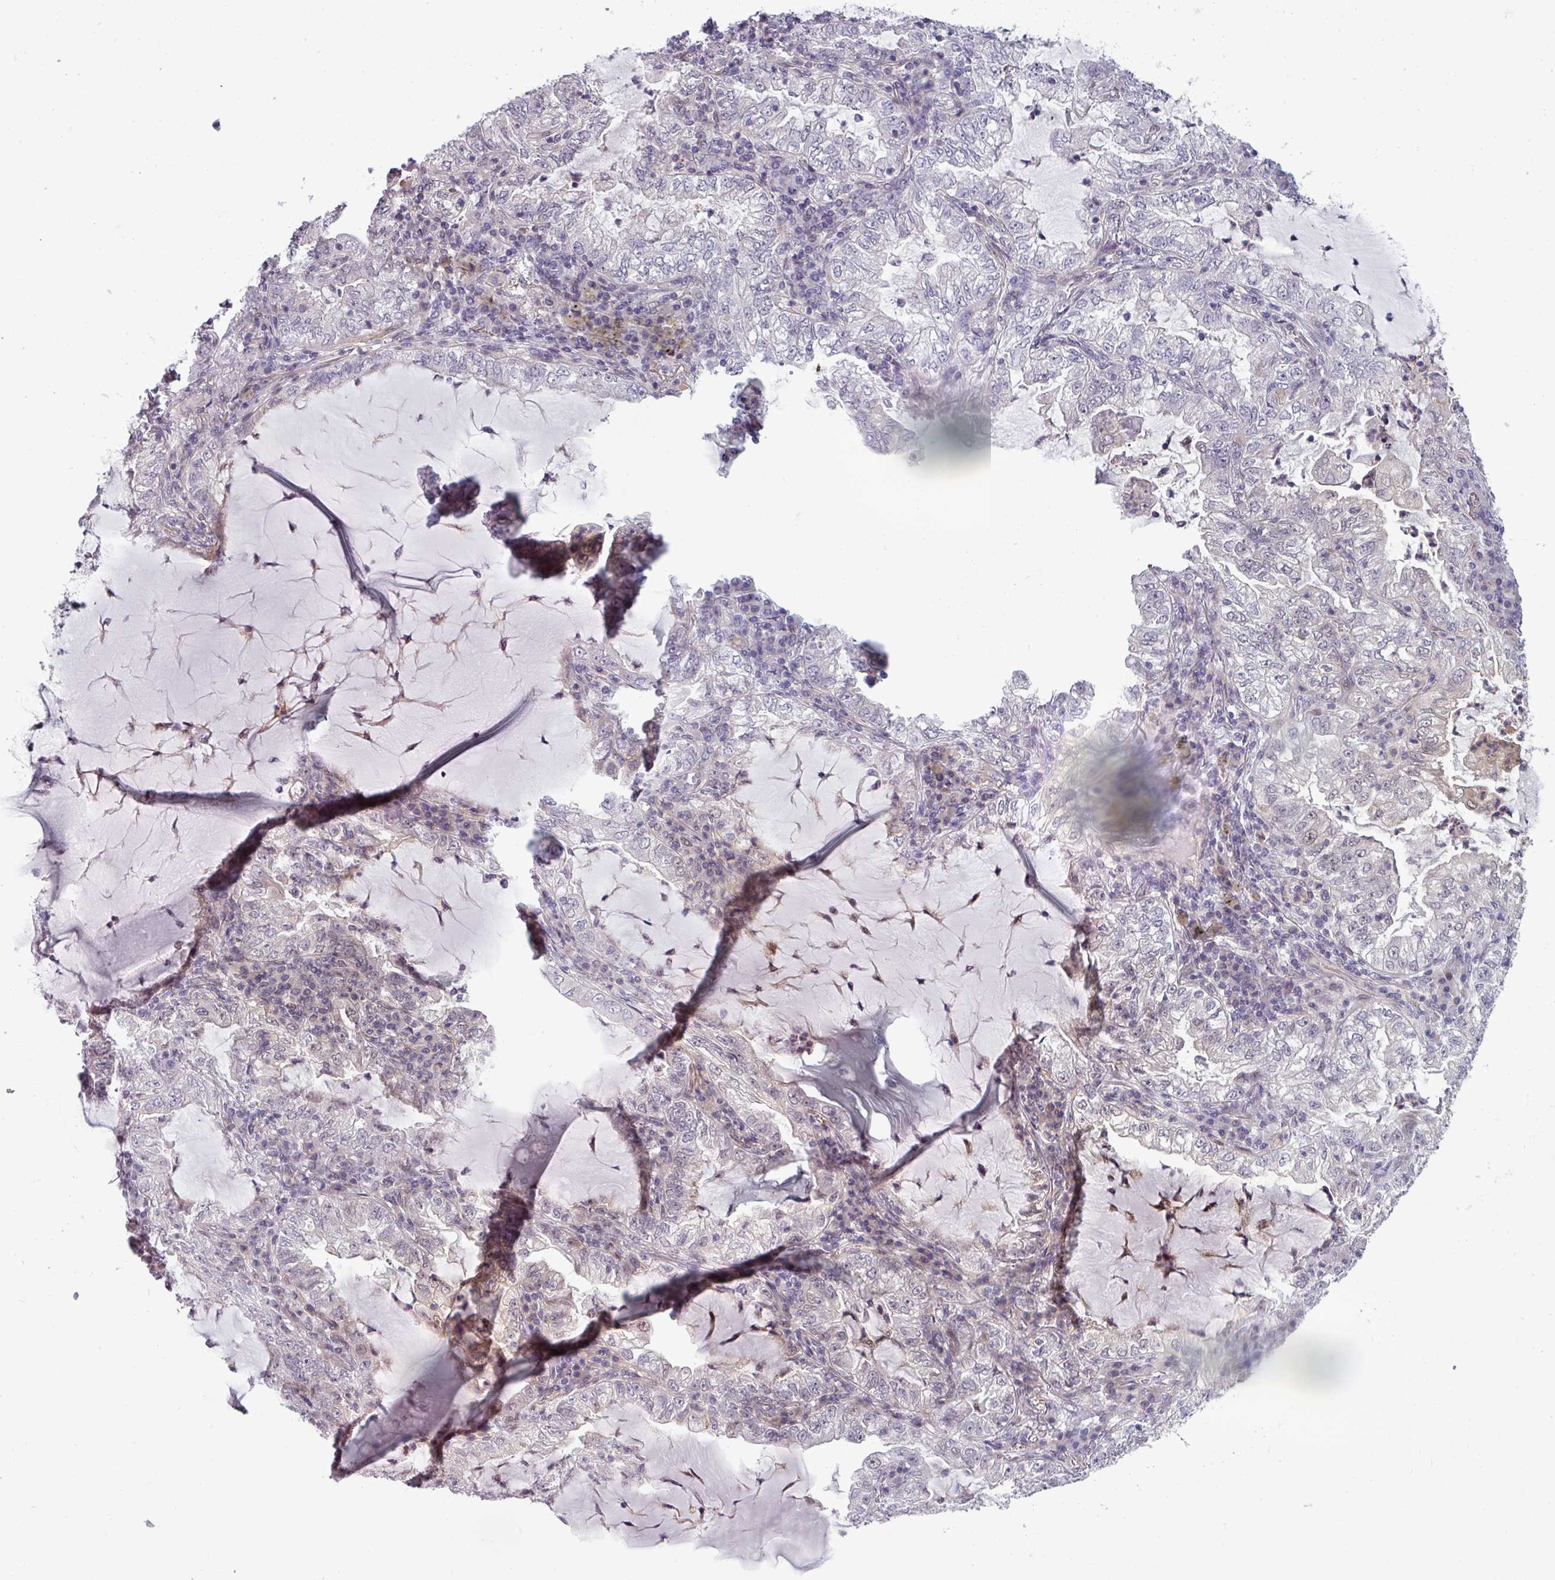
{"staining": {"intensity": "negative", "quantity": "none", "location": "none"}, "tissue": "lung cancer", "cell_type": "Tumor cells", "image_type": "cancer", "snomed": [{"axis": "morphology", "description": "Adenocarcinoma, NOS"}, {"axis": "topography", "description": "Lung"}], "caption": "Image shows no significant protein expression in tumor cells of lung cancer (adenocarcinoma).", "gene": "PRAMEF12", "patient": {"sex": "female", "age": 73}}